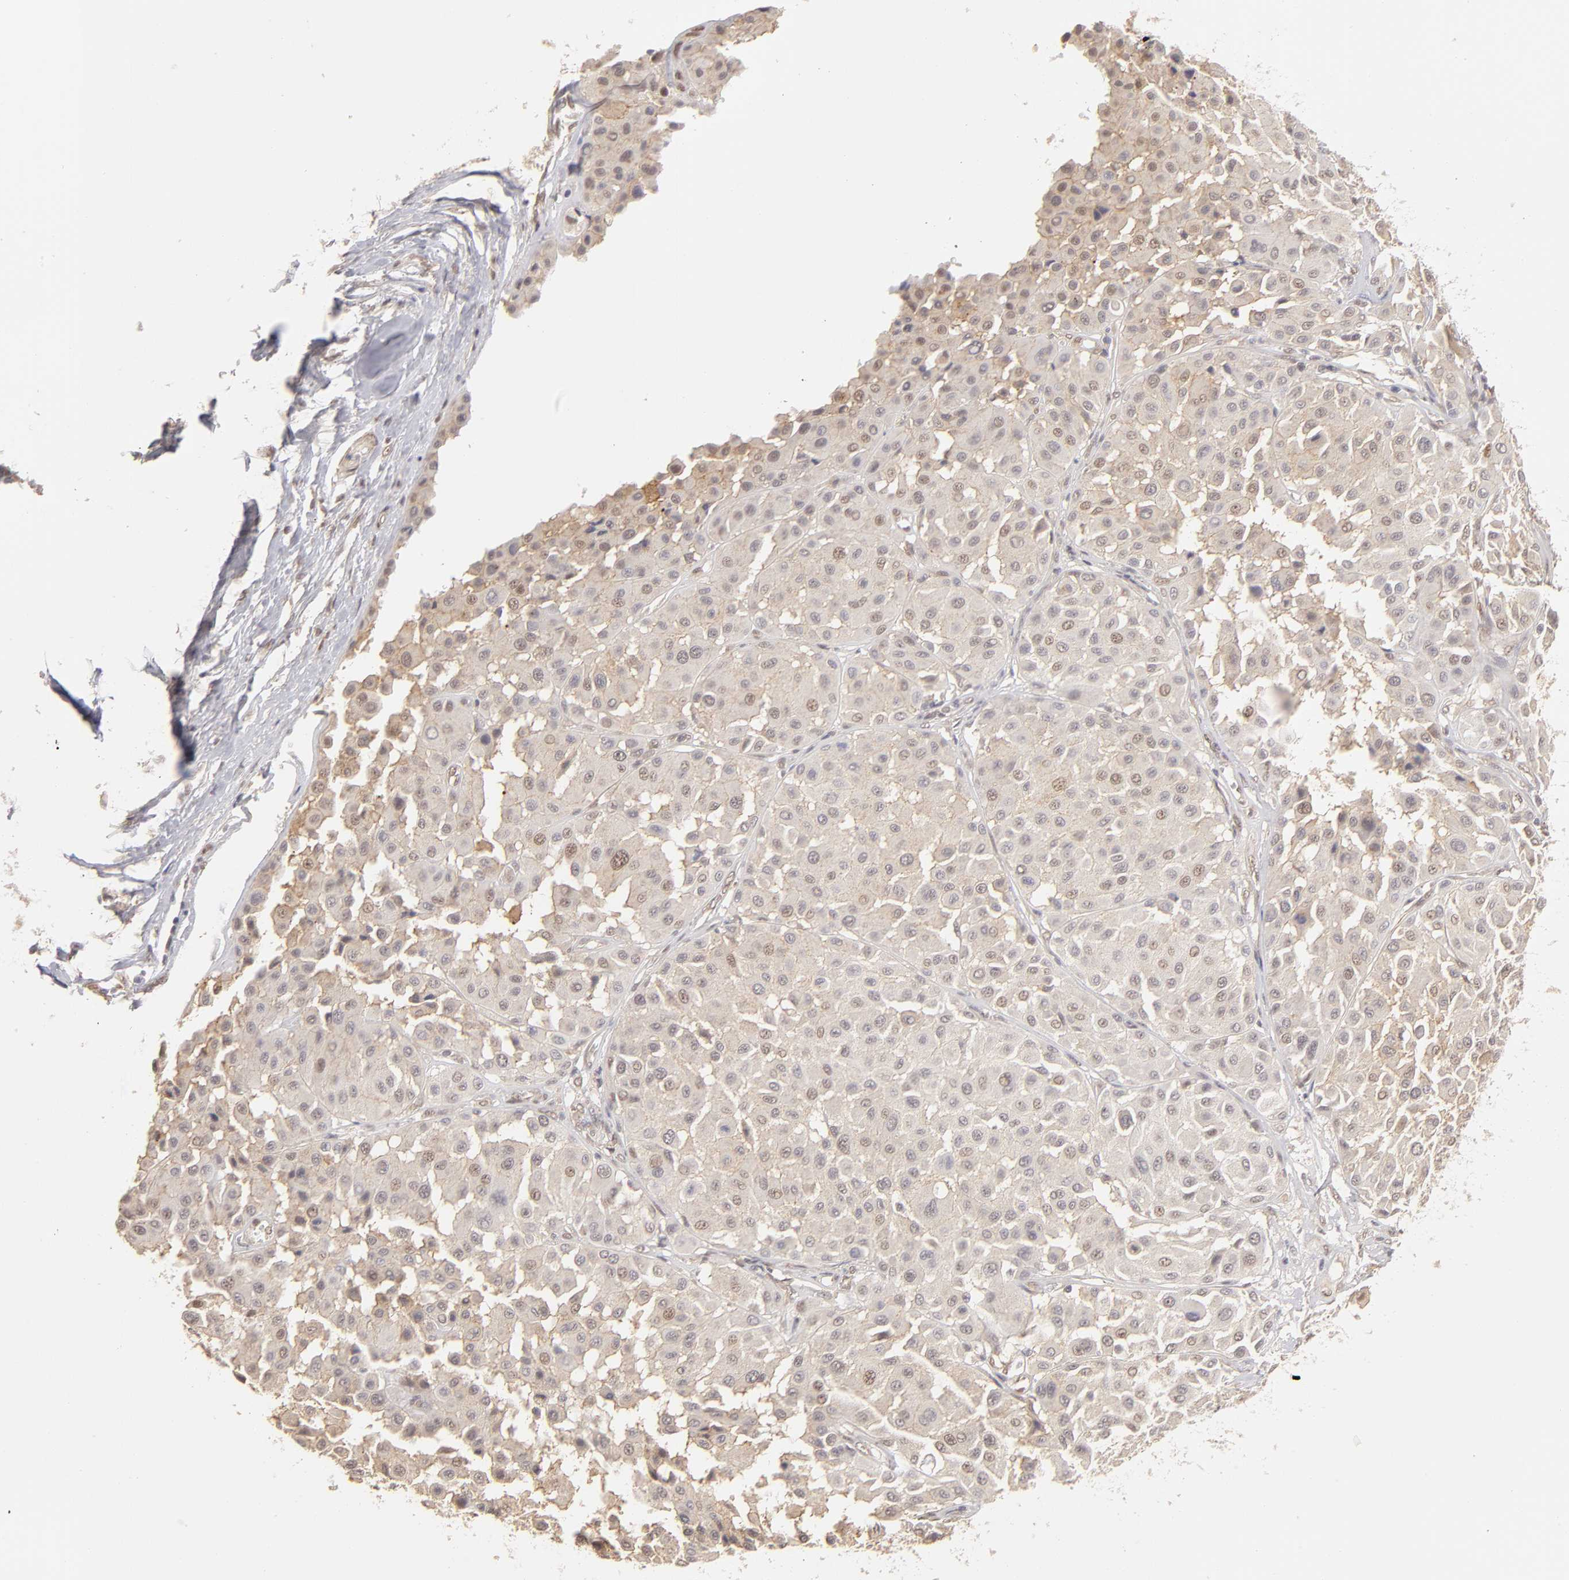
{"staining": {"intensity": "weak", "quantity": ">75%", "location": "cytoplasmic/membranous,nuclear"}, "tissue": "melanoma", "cell_type": "Tumor cells", "image_type": "cancer", "snomed": [{"axis": "morphology", "description": "Malignant melanoma, Metastatic site"}, {"axis": "topography", "description": "Soft tissue"}], "caption": "Immunohistochemical staining of malignant melanoma (metastatic site) demonstrates low levels of weak cytoplasmic/membranous and nuclear protein staining in about >75% of tumor cells.", "gene": "NFE2", "patient": {"sex": "male", "age": 41}}